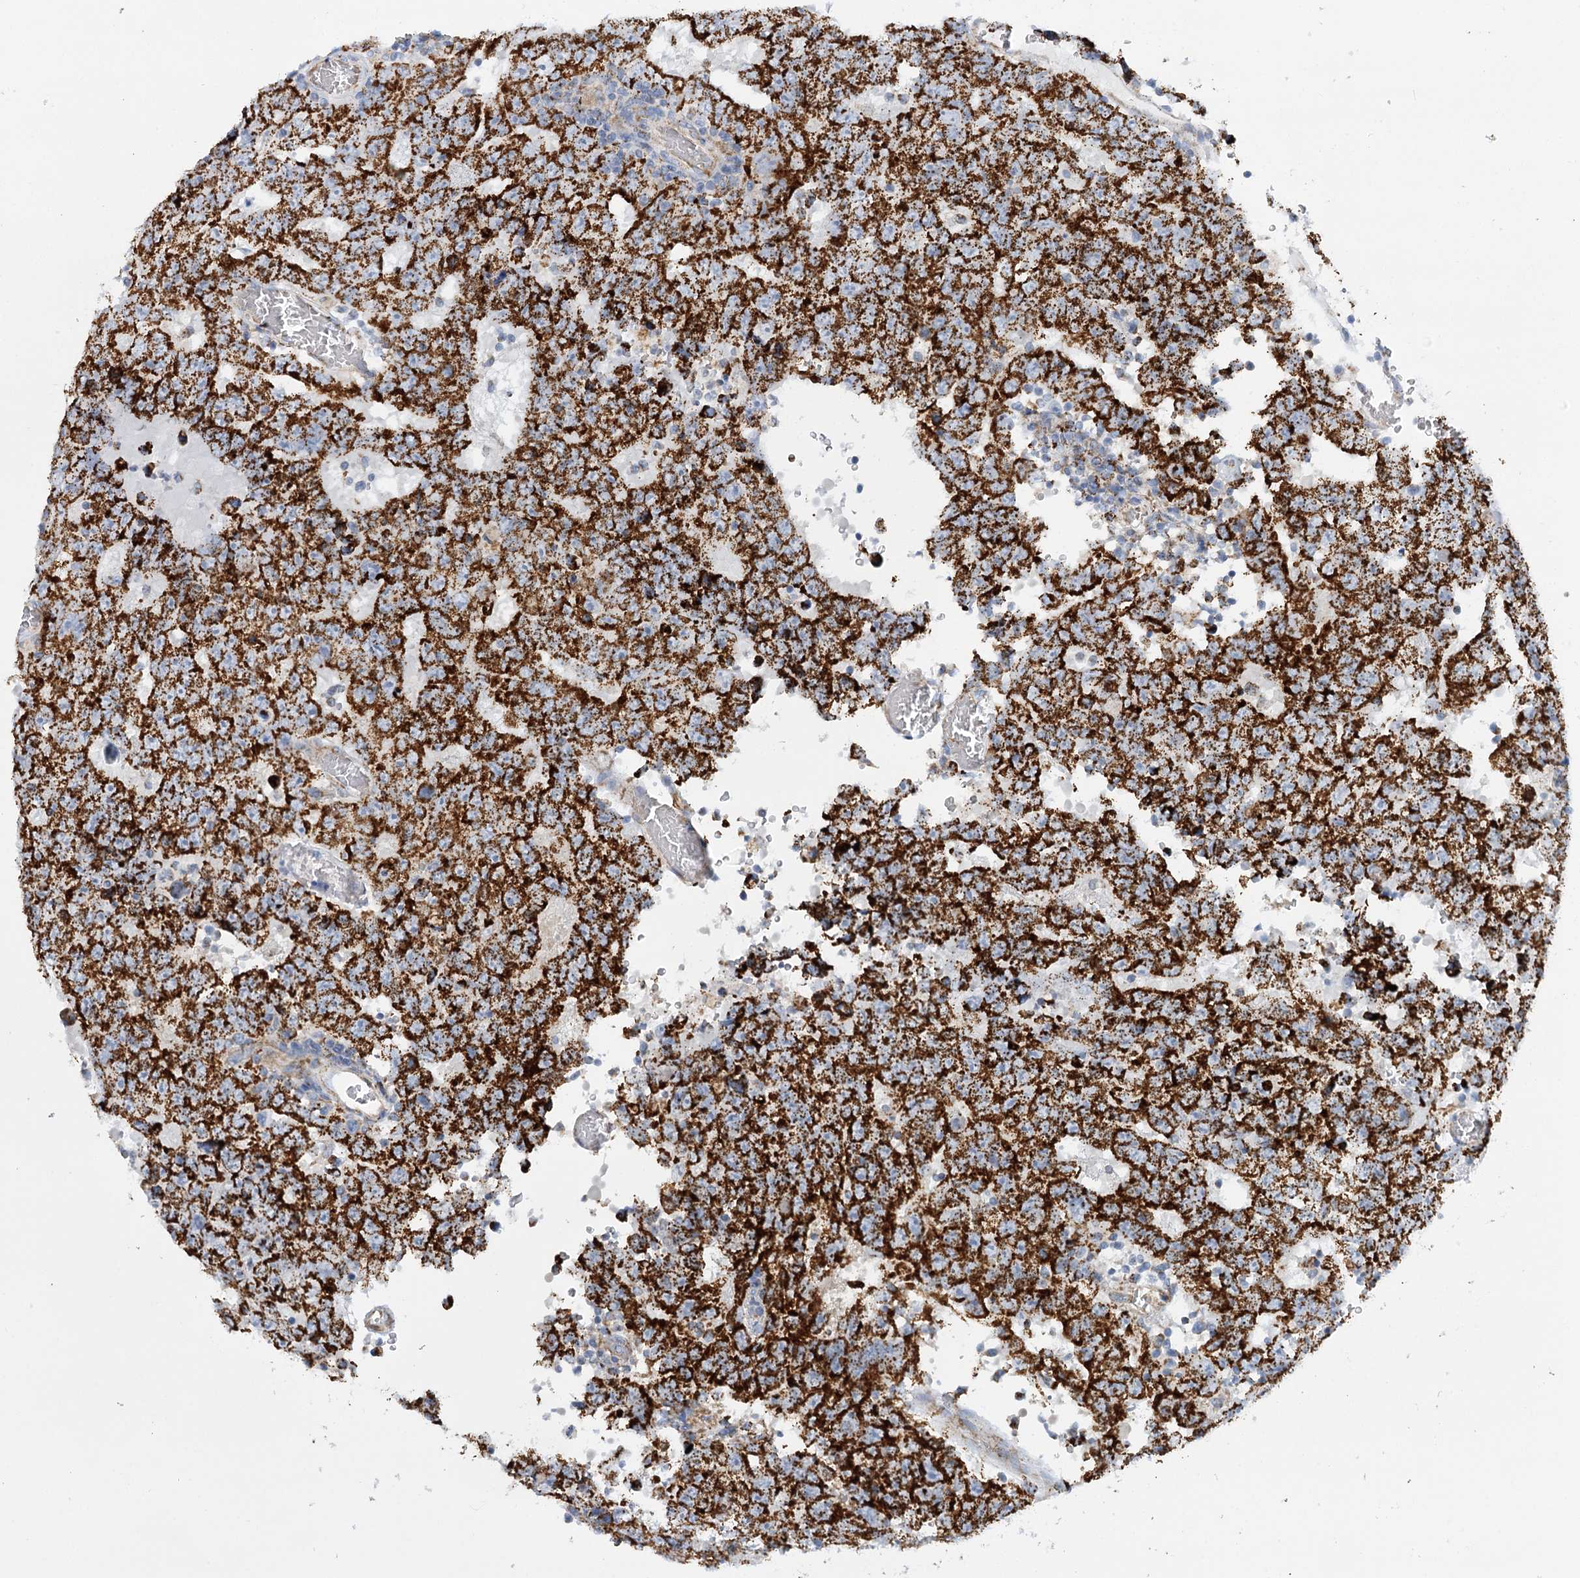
{"staining": {"intensity": "strong", "quantity": ">75%", "location": "cytoplasmic/membranous"}, "tissue": "testis cancer", "cell_type": "Tumor cells", "image_type": "cancer", "snomed": [{"axis": "morphology", "description": "Carcinoma, Embryonal, NOS"}, {"axis": "topography", "description": "Testis"}], "caption": "Tumor cells demonstrate high levels of strong cytoplasmic/membranous positivity in about >75% of cells in testis cancer (embryonal carcinoma).", "gene": "DHTKD1", "patient": {"sex": "male", "age": 26}}